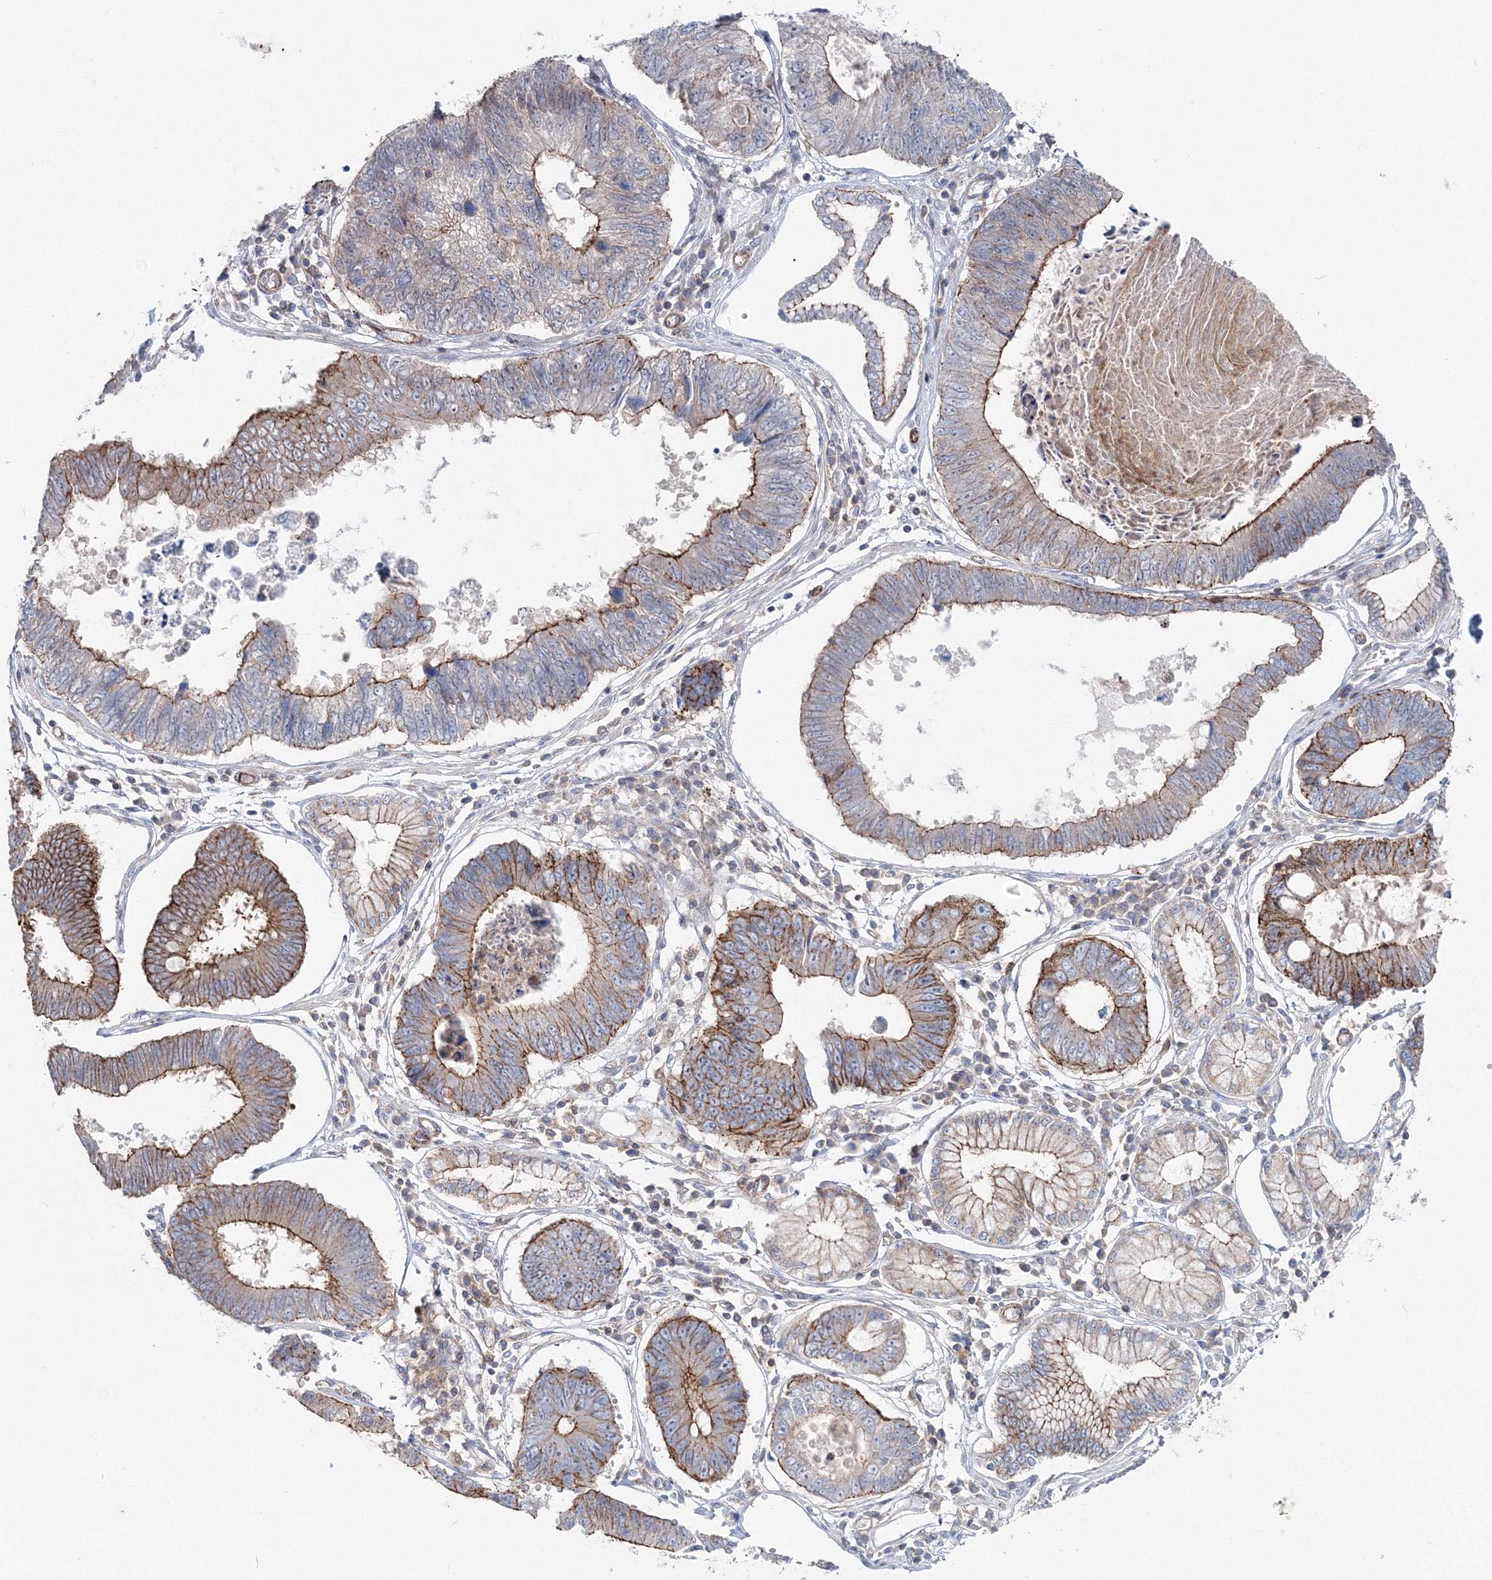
{"staining": {"intensity": "moderate", "quantity": ">75%", "location": "cytoplasmic/membranous"}, "tissue": "stomach cancer", "cell_type": "Tumor cells", "image_type": "cancer", "snomed": [{"axis": "morphology", "description": "Adenocarcinoma, NOS"}, {"axis": "topography", "description": "Stomach"}], "caption": "The image demonstrates staining of stomach cancer (adenocarcinoma), revealing moderate cytoplasmic/membranous protein positivity (brown color) within tumor cells. (DAB (3,3'-diaminobenzidine) IHC, brown staining for protein, blue staining for nuclei).", "gene": "GGA2", "patient": {"sex": "male", "age": 59}}